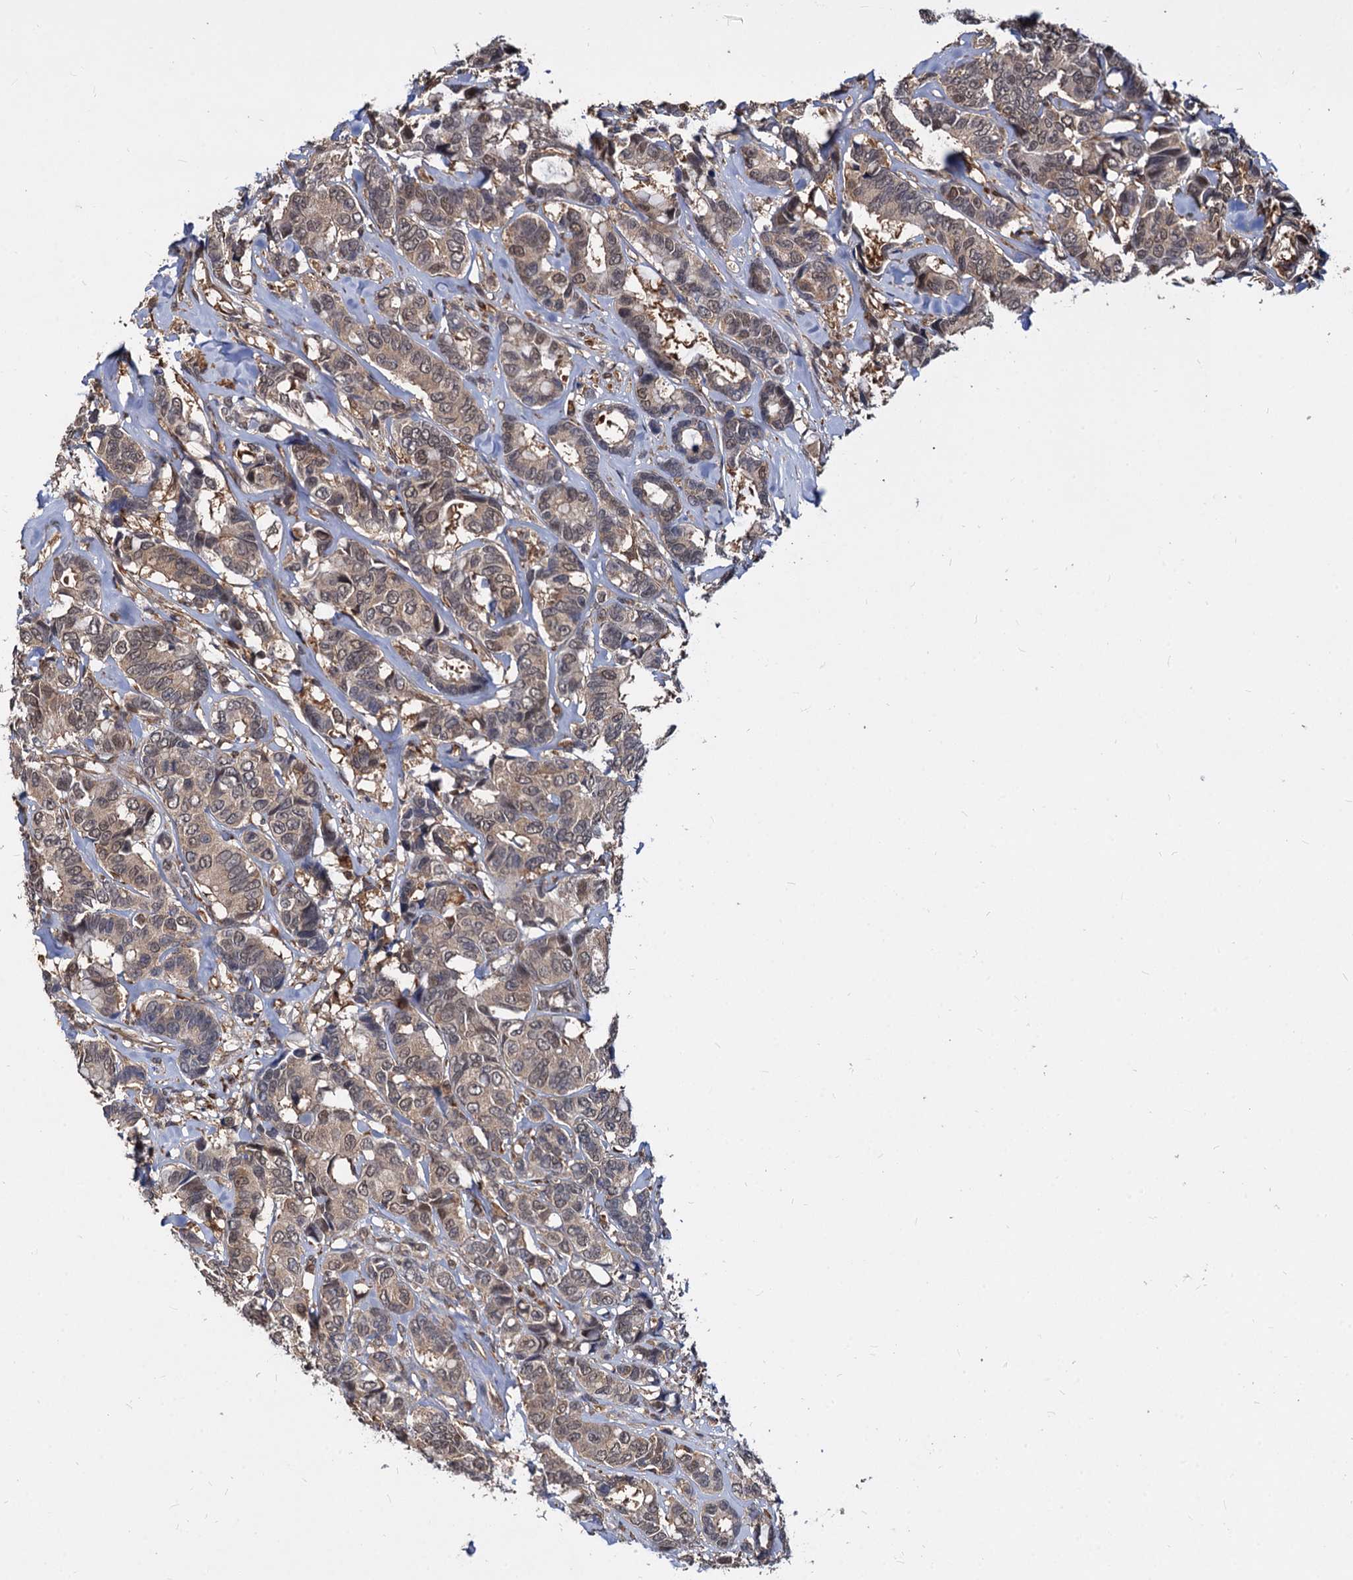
{"staining": {"intensity": "weak", "quantity": ">75%", "location": "cytoplasmic/membranous,nuclear"}, "tissue": "breast cancer", "cell_type": "Tumor cells", "image_type": "cancer", "snomed": [{"axis": "morphology", "description": "Duct carcinoma"}, {"axis": "topography", "description": "Breast"}], "caption": "An immunohistochemistry (IHC) photomicrograph of neoplastic tissue is shown. Protein staining in brown labels weak cytoplasmic/membranous and nuclear positivity in breast cancer (invasive ductal carcinoma) within tumor cells.", "gene": "PSMD4", "patient": {"sex": "female", "age": 87}}